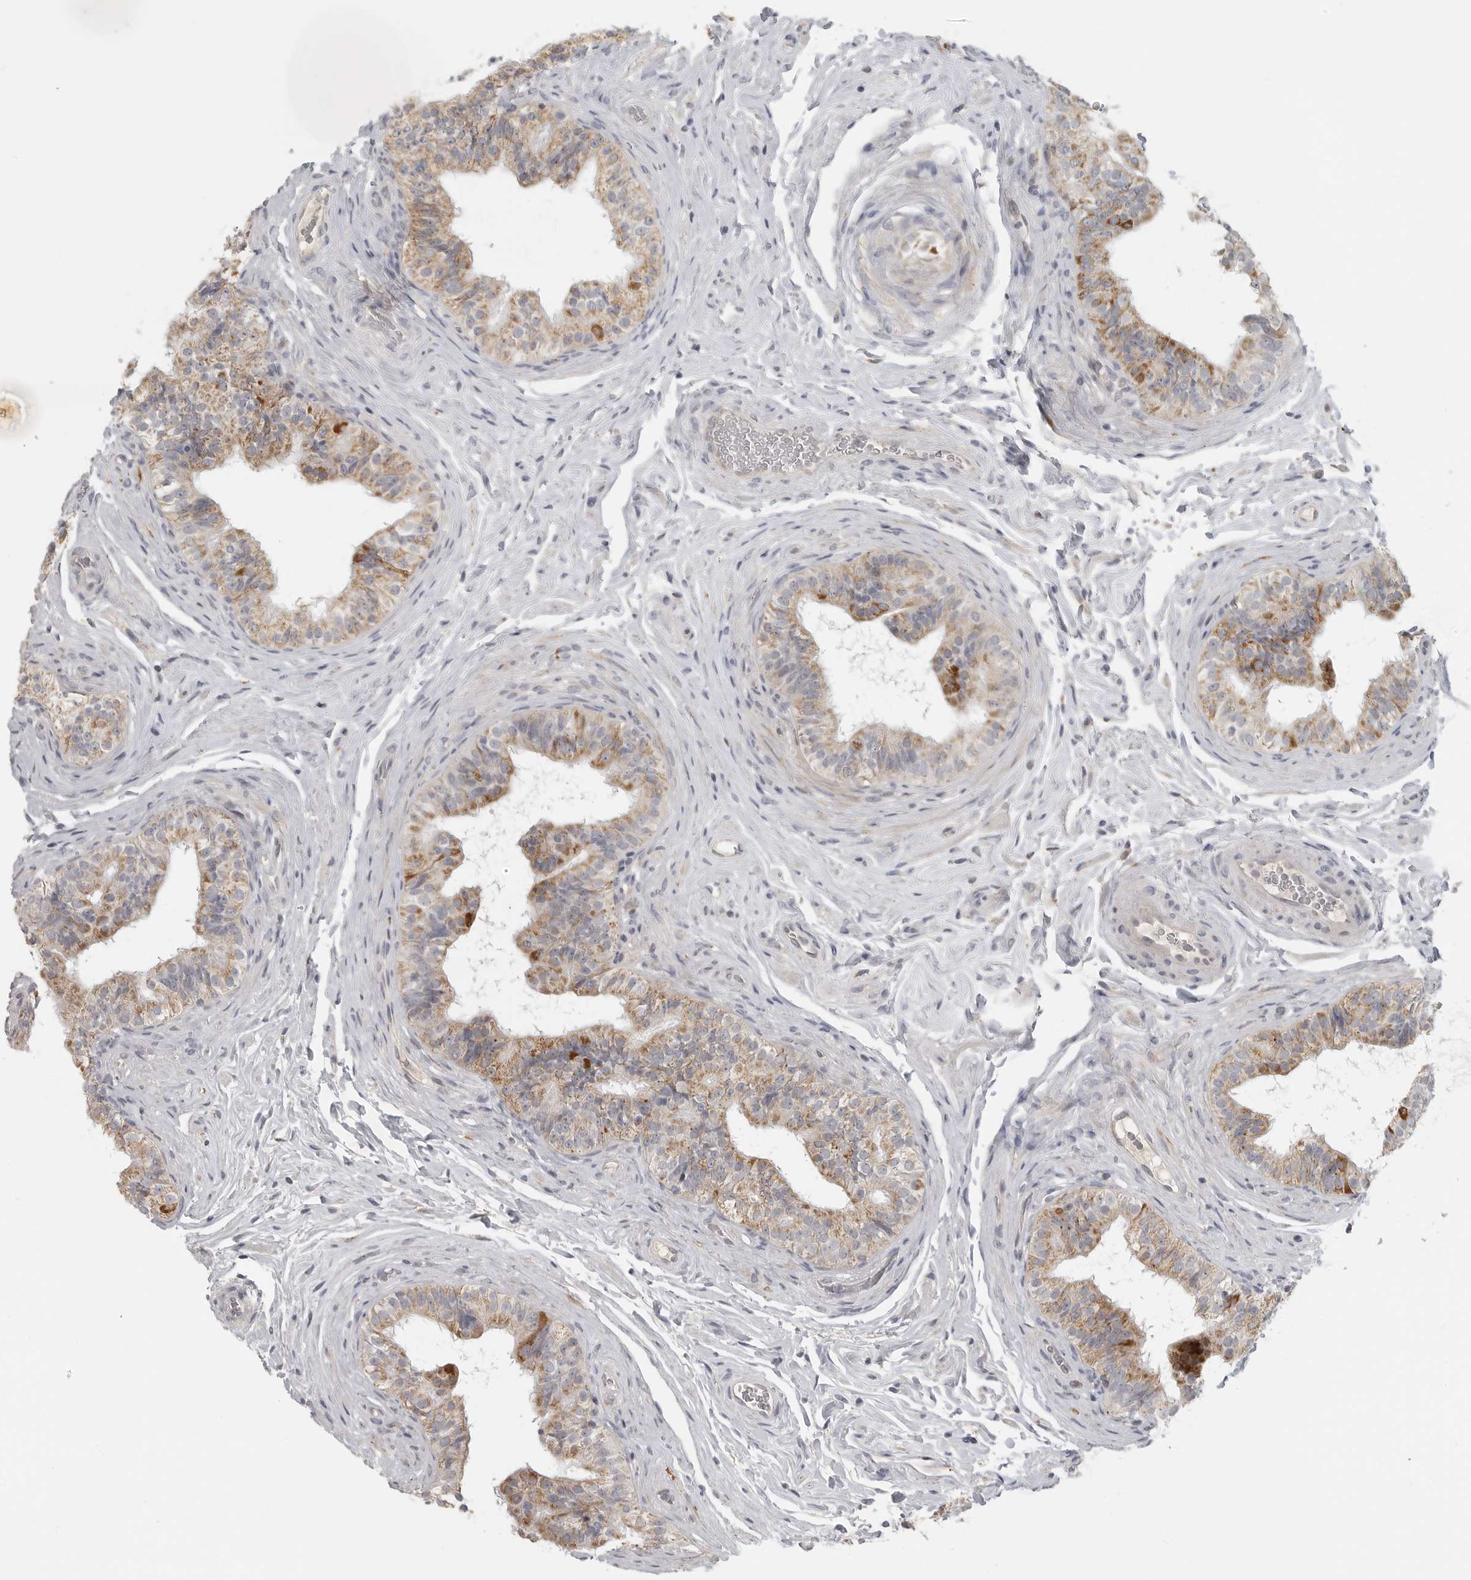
{"staining": {"intensity": "moderate", "quantity": "25%-75%", "location": "cytoplasmic/membranous"}, "tissue": "epididymis", "cell_type": "Glandular cells", "image_type": "normal", "snomed": [{"axis": "morphology", "description": "Normal tissue, NOS"}, {"axis": "topography", "description": "Epididymis"}], "caption": "The image reveals staining of normal epididymis, revealing moderate cytoplasmic/membranous protein expression (brown color) within glandular cells. (DAB (3,3'-diaminobenzidine) = brown stain, brightfield microscopy at high magnification).", "gene": "RXFP3", "patient": {"sex": "male", "age": 49}}